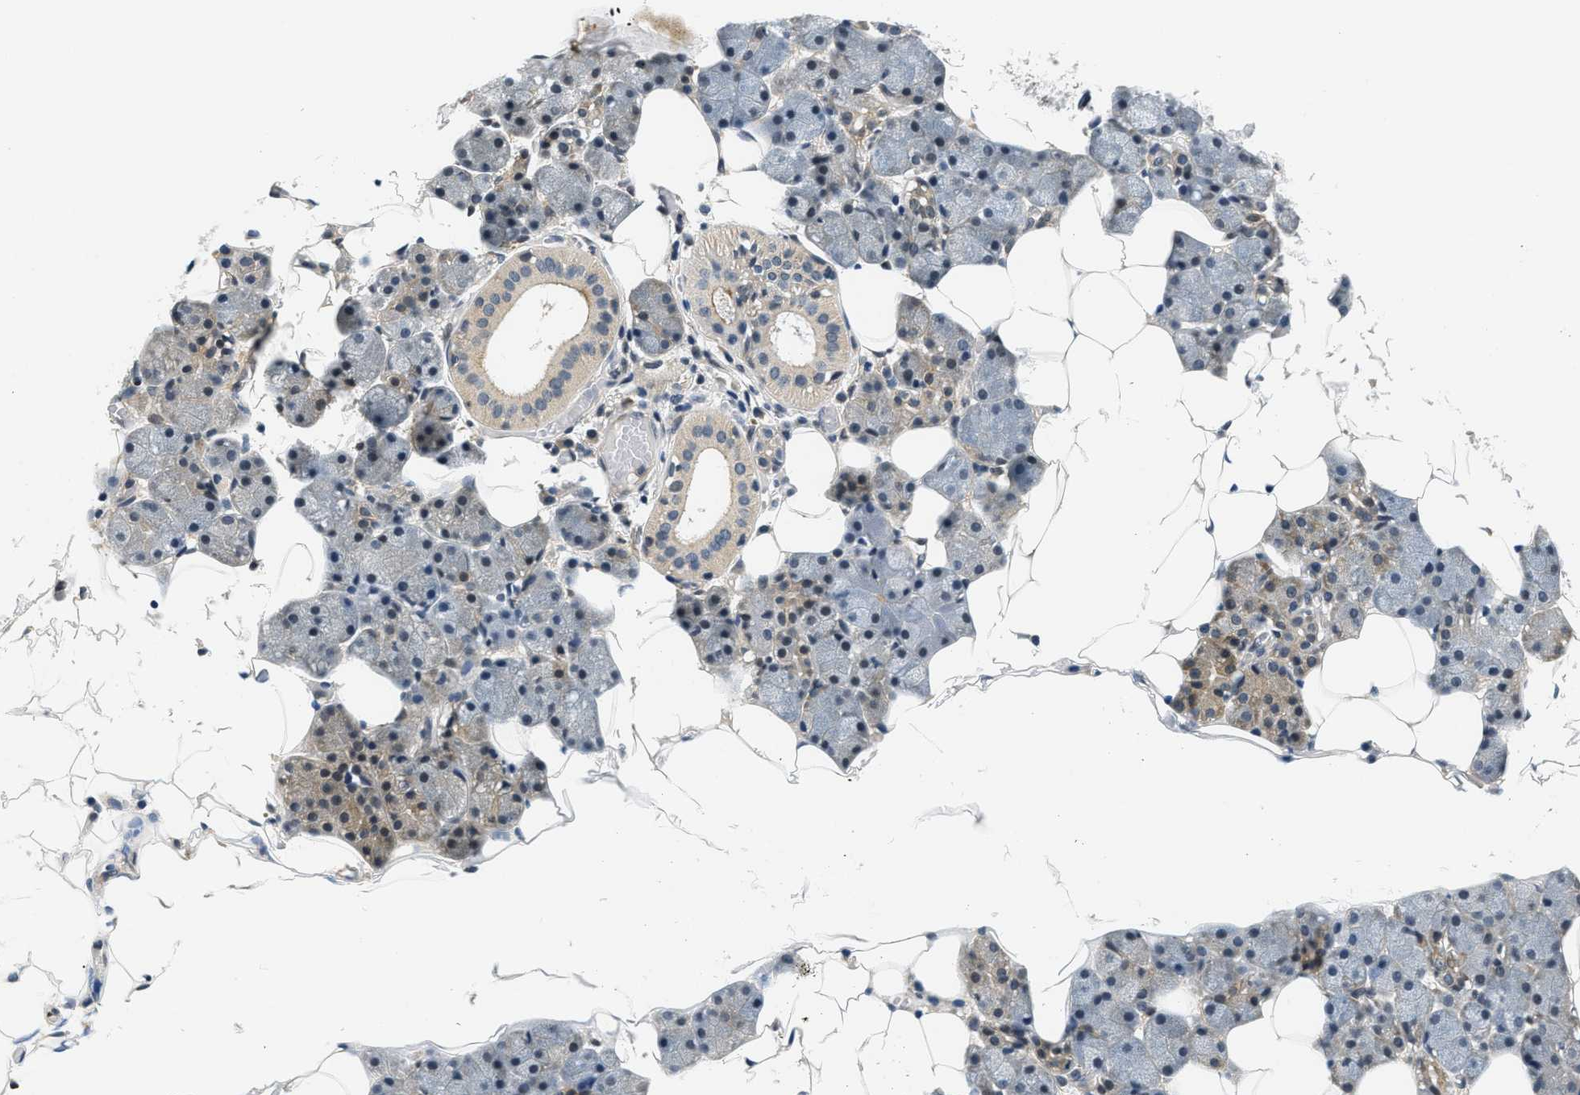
{"staining": {"intensity": "moderate", "quantity": "<25%", "location": "cytoplasmic/membranous"}, "tissue": "salivary gland", "cell_type": "Glandular cells", "image_type": "normal", "snomed": [{"axis": "morphology", "description": "Normal tissue, NOS"}, {"axis": "topography", "description": "Salivary gland"}], "caption": "Immunohistochemistry (IHC) staining of unremarkable salivary gland, which exhibits low levels of moderate cytoplasmic/membranous expression in about <25% of glandular cells indicating moderate cytoplasmic/membranous protein expression. The staining was performed using DAB (brown) for protein detection and nuclei were counterstained in hematoxylin (blue).", "gene": "SMAD4", "patient": {"sex": "female", "age": 33}}